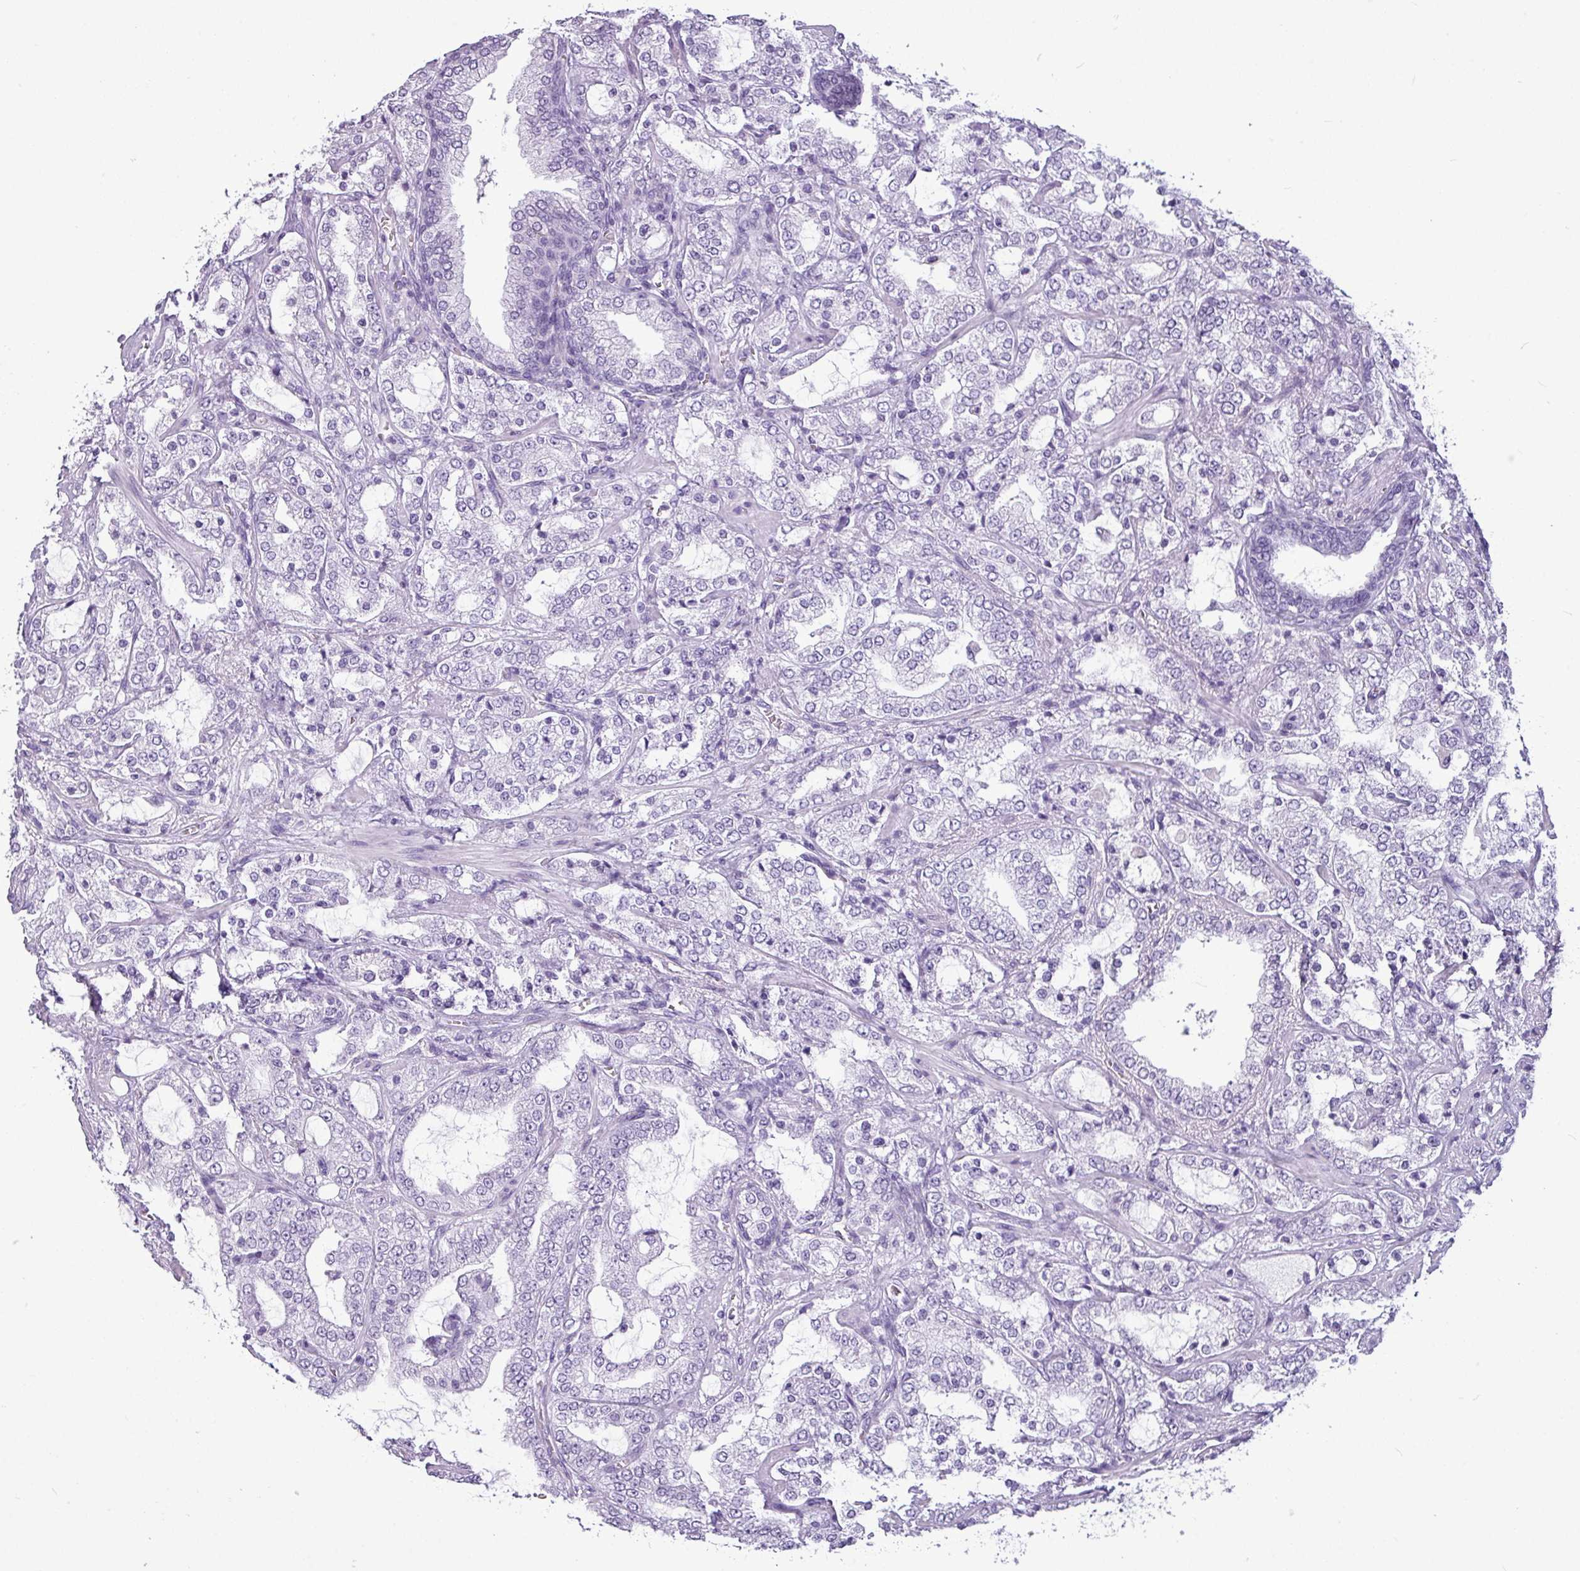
{"staining": {"intensity": "negative", "quantity": "none", "location": "none"}, "tissue": "prostate cancer", "cell_type": "Tumor cells", "image_type": "cancer", "snomed": [{"axis": "morphology", "description": "Adenocarcinoma, High grade"}, {"axis": "topography", "description": "Prostate"}], "caption": "The histopathology image reveals no staining of tumor cells in prostate adenocarcinoma (high-grade). (Brightfield microscopy of DAB (3,3'-diaminobenzidine) IHC at high magnification).", "gene": "AMY1B", "patient": {"sex": "male", "age": 64}}